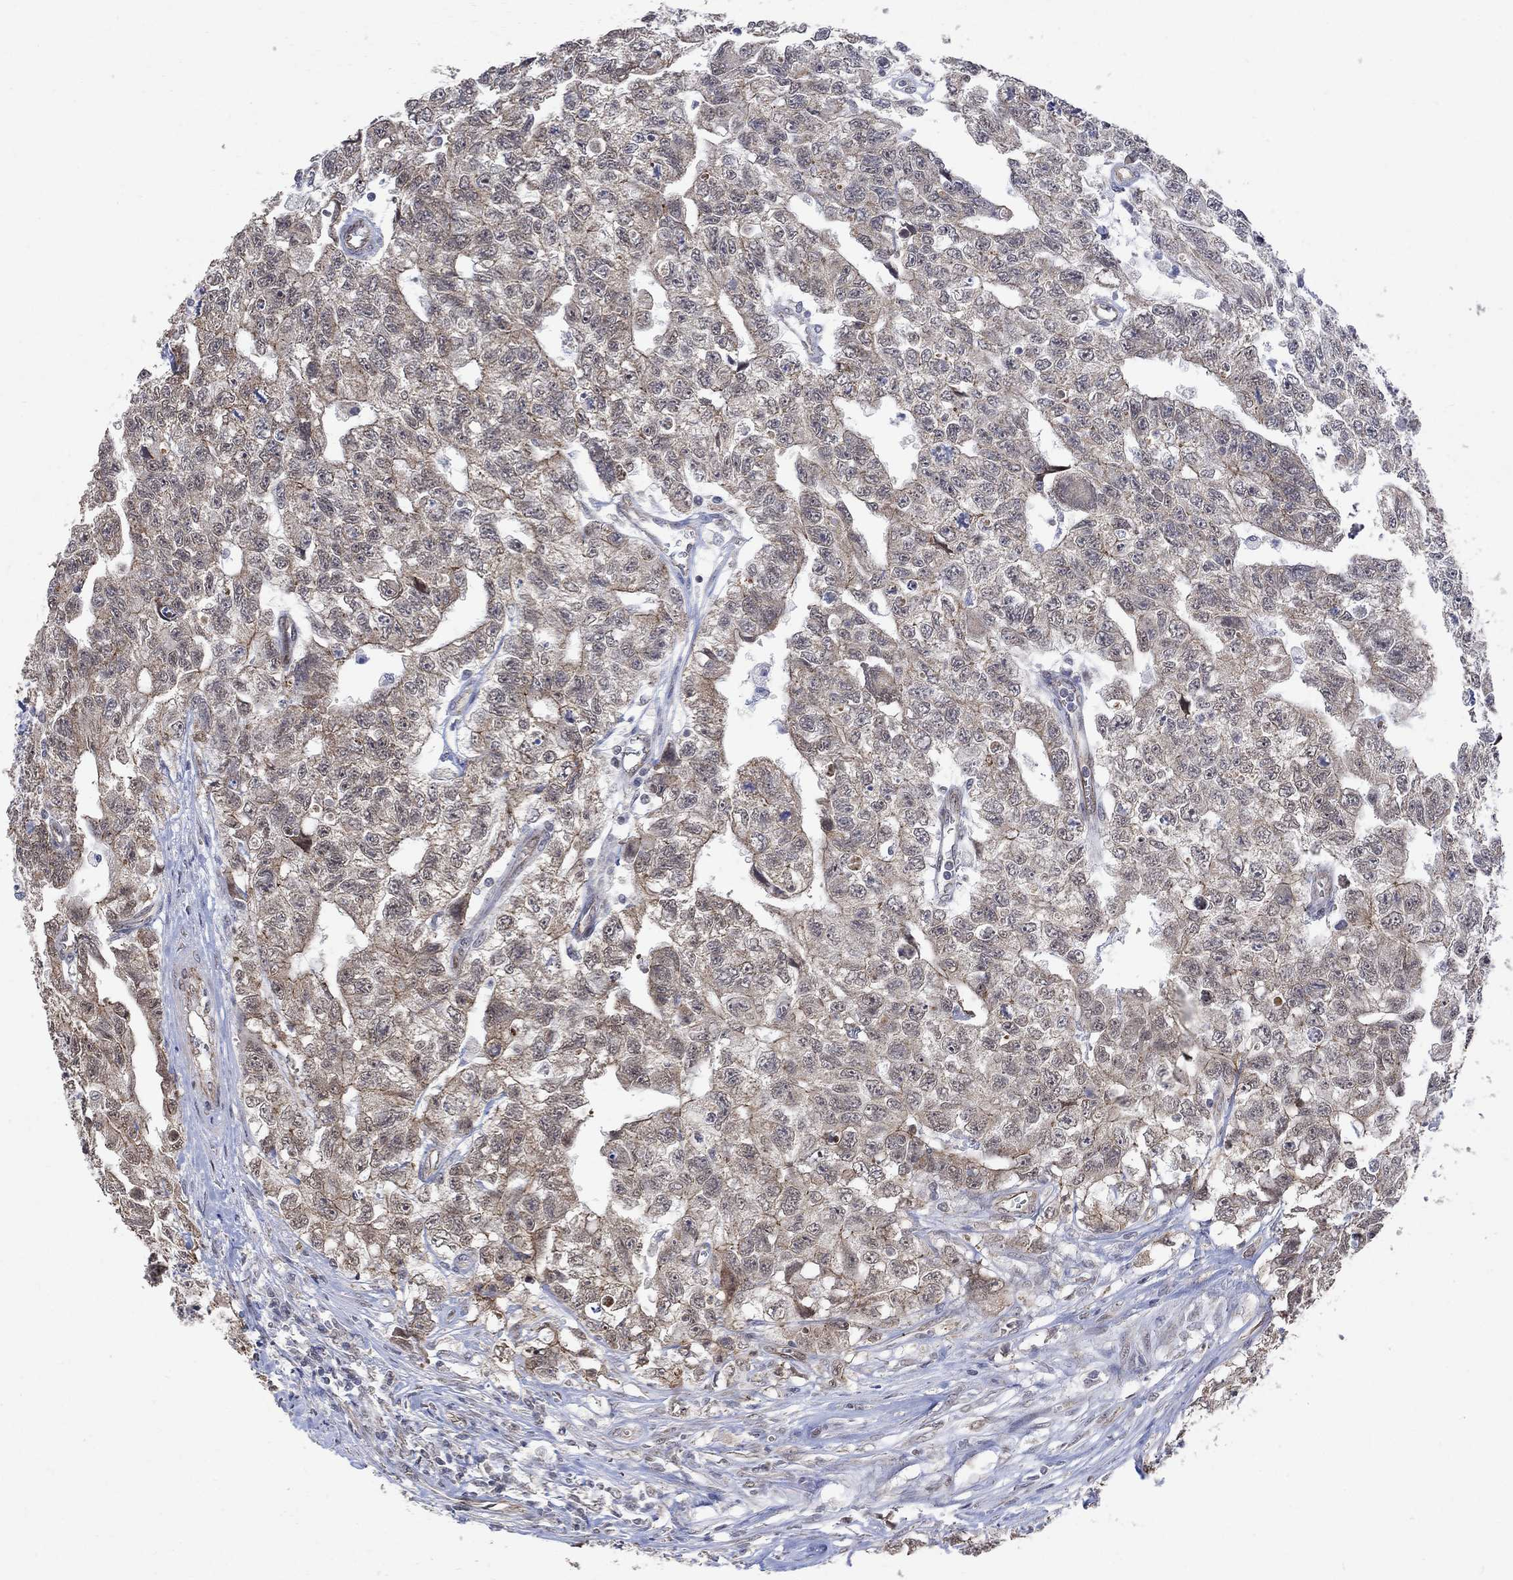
{"staining": {"intensity": "moderate", "quantity": "<25%", "location": "cytoplasmic/membranous"}, "tissue": "testis cancer", "cell_type": "Tumor cells", "image_type": "cancer", "snomed": [{"axis": "morphology", "description": "Carcinoma, Embryonal, NOS"}, {"axis": "topography", "description": "Testis"}], "caption": "There is low levels of moderate cytoplasmic/membranous positivity in tumor cells of testis cancer, as demonstrated by immunohistochemical staining (brown color).", "gene": "ANKRA2", "patient": {"sex": "male", "age": 24}}